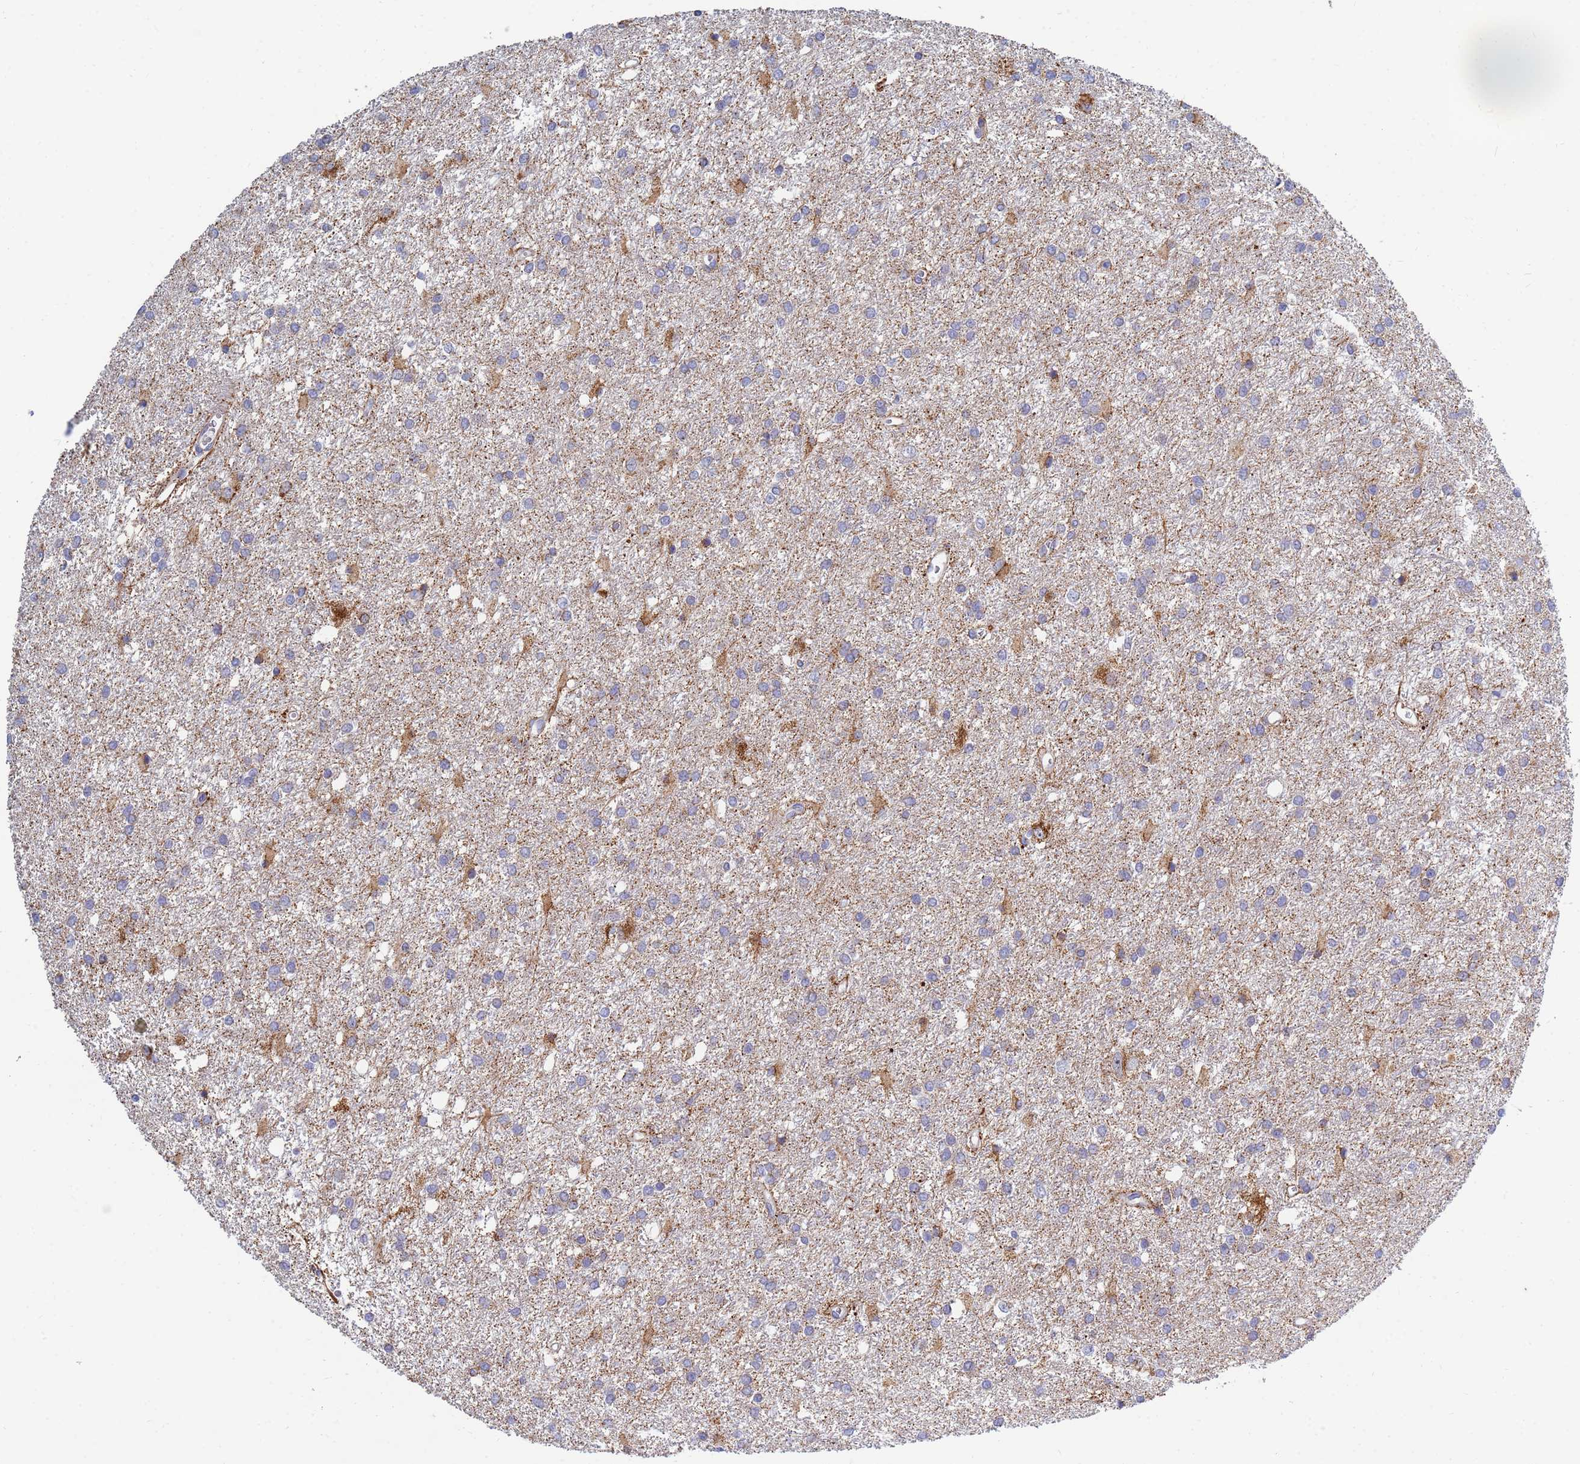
{"staining": {"intensity": "moderate", "quantity": "<25%", "location": "cytoplasmic/membranous"}, "tissue": "glioma", "cell_type": "Tumor cells", "image_type": "cancer", "snomed": [{"axis": "morphology", "description": "Glioma, malignant, High grade"}, {"axis": "topography", "description": "Brain"}], "caption": "Immunohistochemical staining of human malignant glioma (high-grade) exhibits low levels of moderate cytoplasmic/membranous protein staining in approximately <25% of tumor cells. (DAB (3,3'-diaminobenzidine) IHC, brown staining for protein, blue staining for nuclei).", "gene": "SDR39U1", "patient": {"sex": "female", "age": 50}}